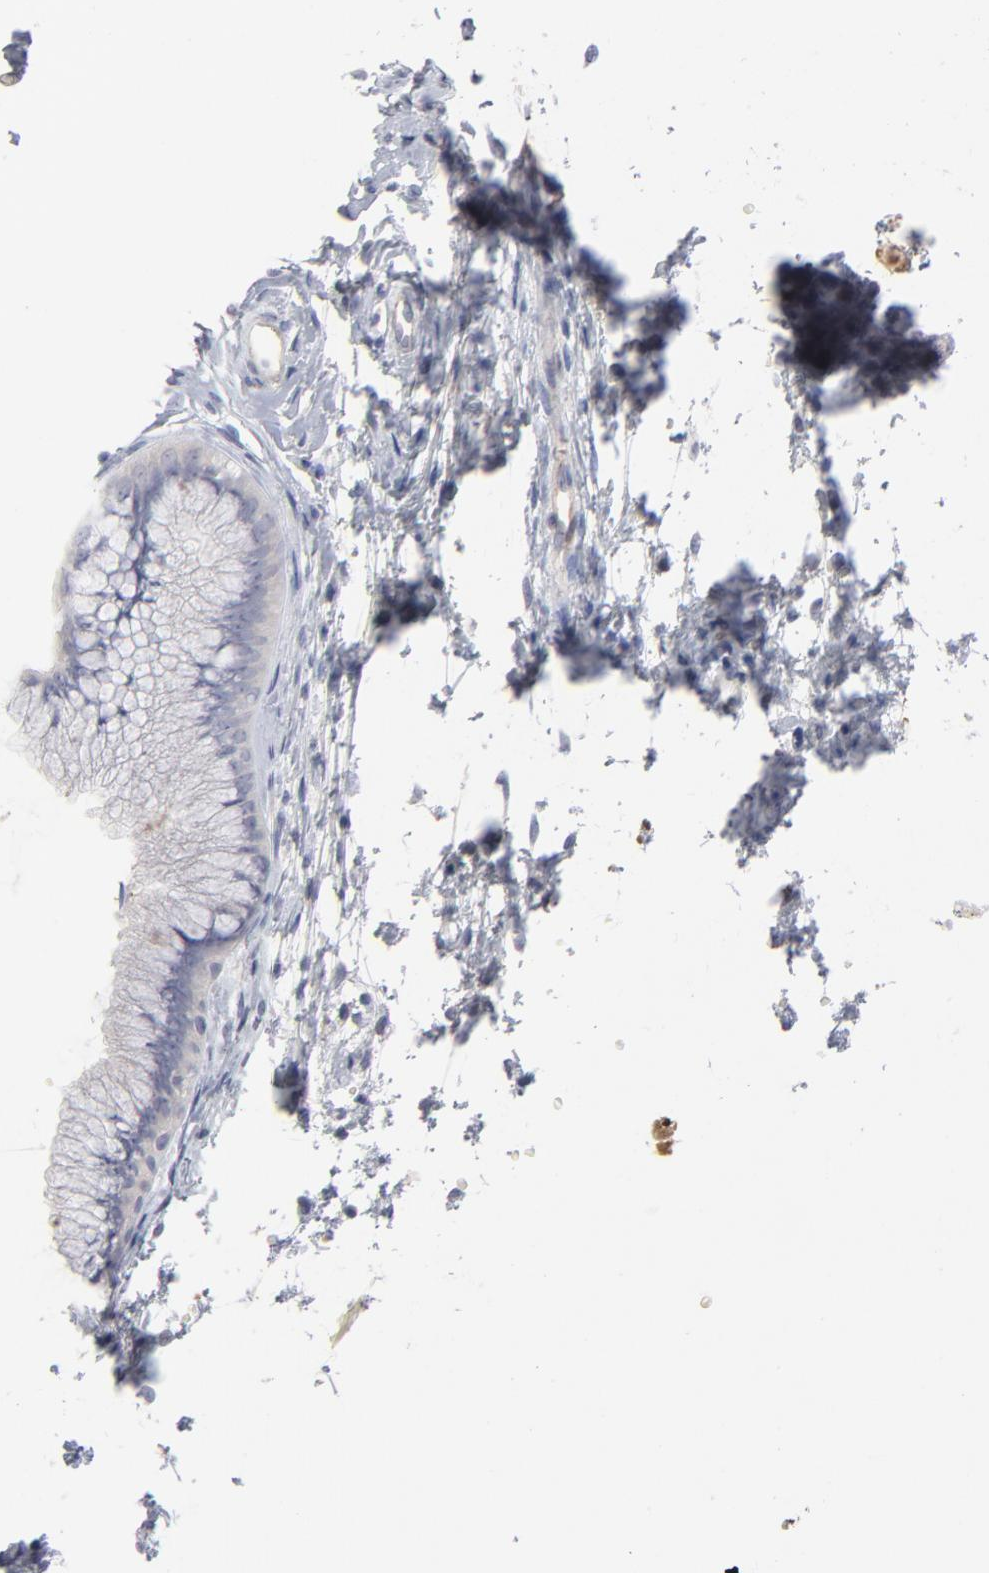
{"staining": {"intensity": "negative", "quantity": "none", "location": "none"}, "tissue": "cervix", "cell_type": "Glandular cells", "image_type": "normal", "snomed": [{"axis": "morphology", "description": "Normal tissue, NOS"}, {"axis": "topography", "description": "Cervix"}], "caption": "Human cervix stained for a protein using immunohistochemistry shows no positivity in glandular cells.", "gene": "CCR3", "patient": {"sex": "female", "age": 39}}